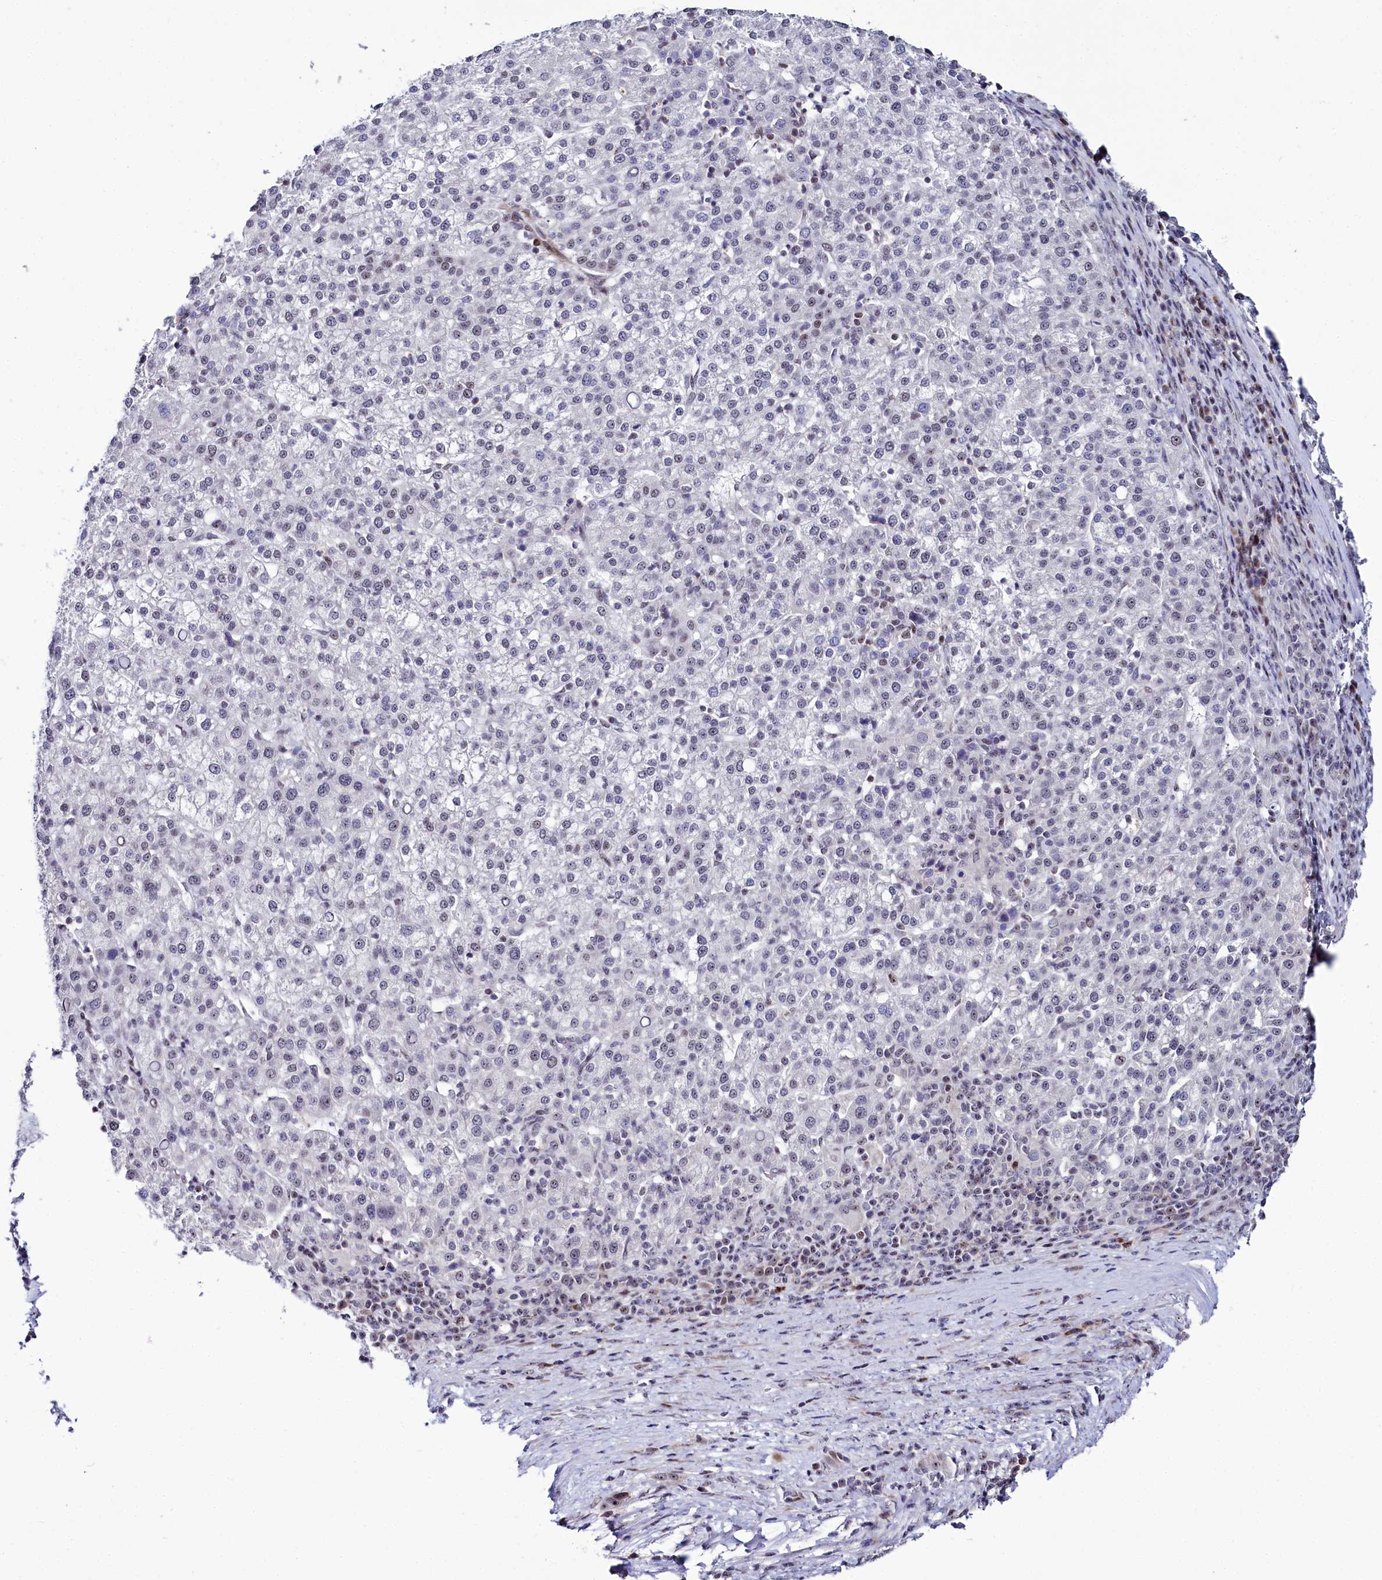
{"staining": {"intensity": "negative", "quantity": "none", "location": "none"}, "tissue": "liver cancer", "cell_type": "Tumor cells", "image_type": "cancer", "snomed": [{"axis": "morphology", "description": "Carcinoma, Hepatocellular, NOS"}, {"axis": "topography", "description": "Liver"}], "caption": "The immunohistochemistry image has no significant positivity in tumor cells of liver cancer (hepatocellular carcinoma) tissue.", "gene": "TCOF1", "patient": {"sex": "female", "age": 58}}